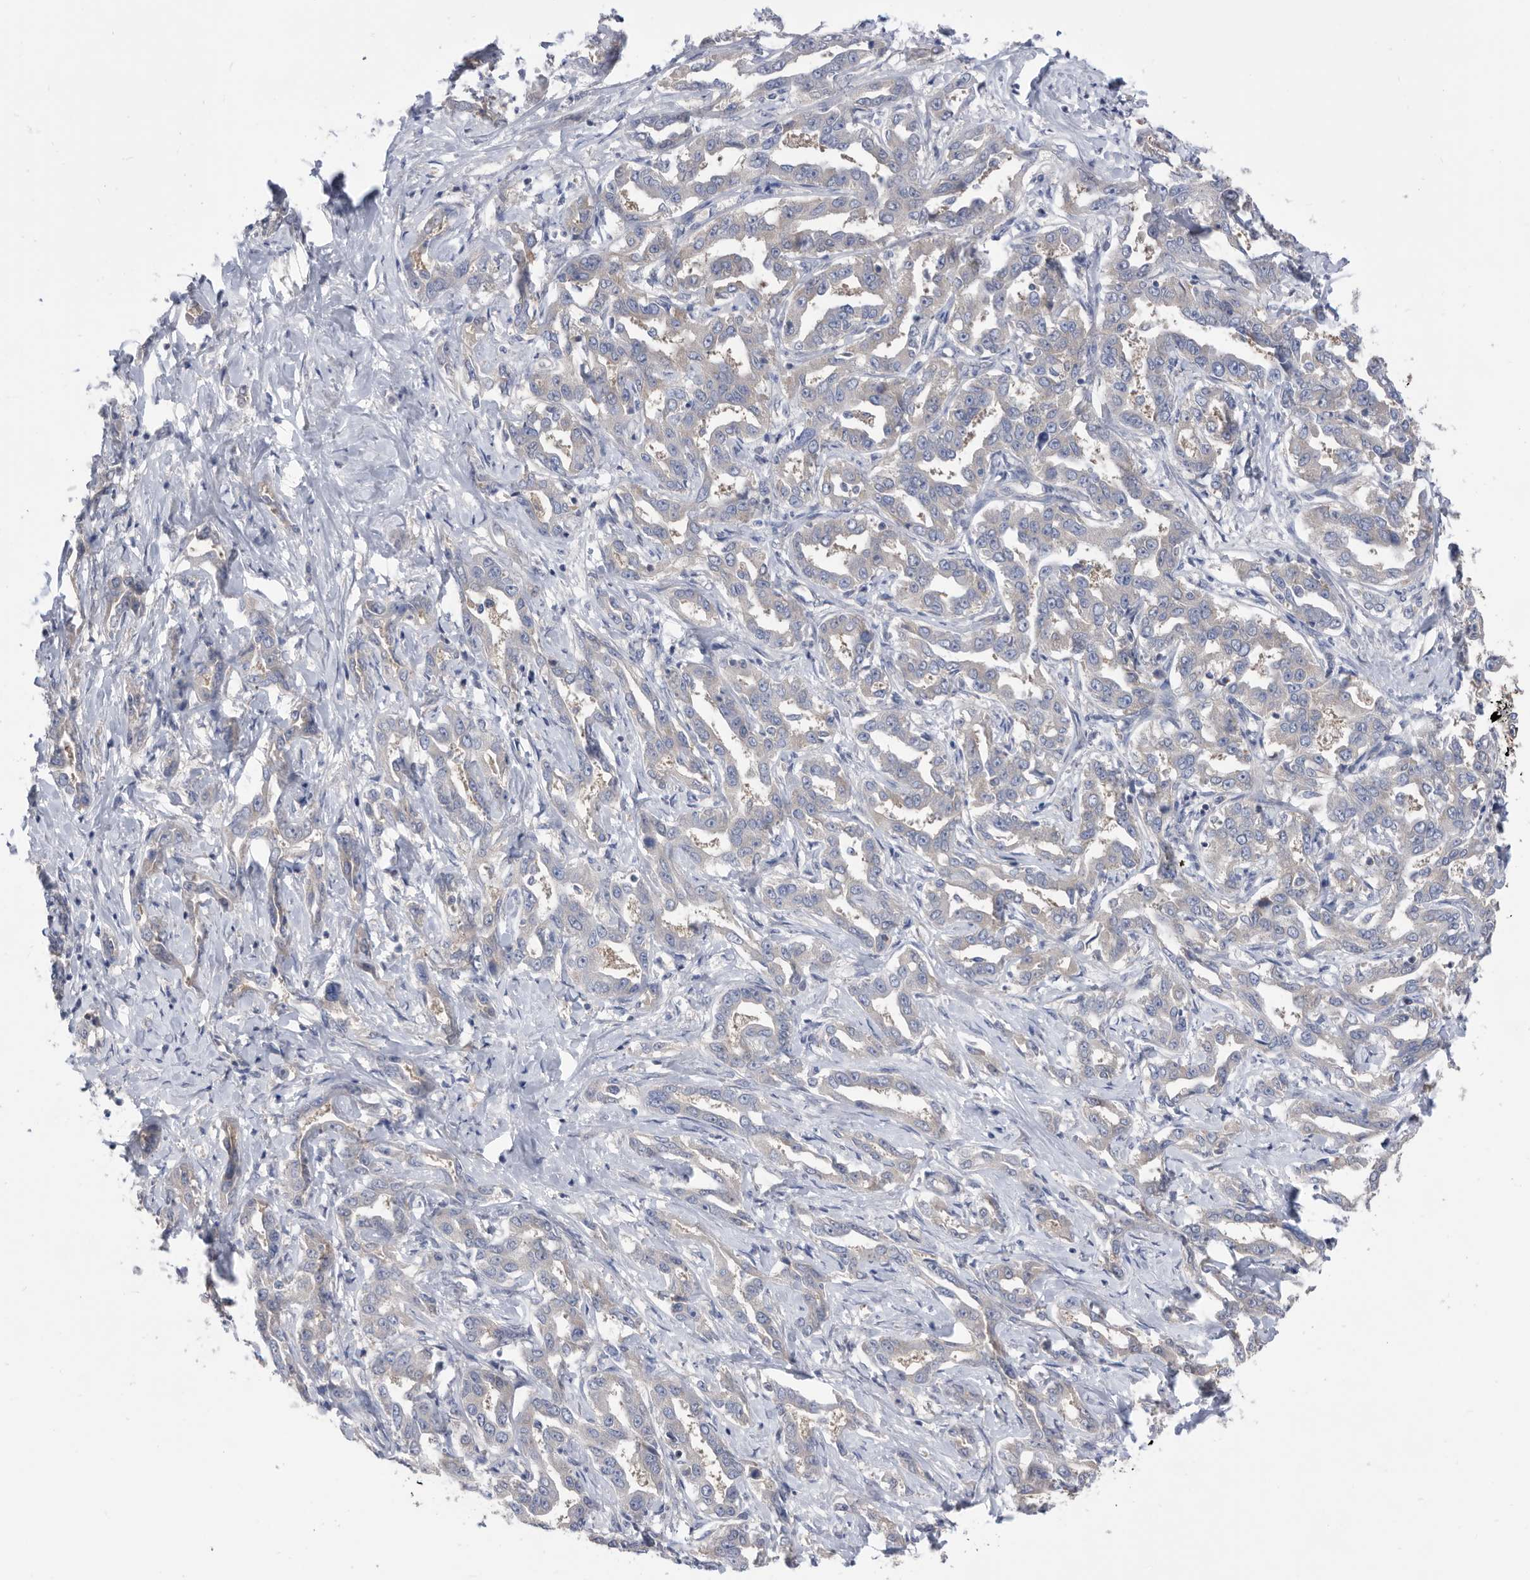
{"staining": {"intensity": "negative", "quantity": "none", "location": "none"}, "tissue": "liver cancer", "cell_type": "Tumor cells", "image_type": "cancer", "snomed": [{"axis": "morphology", "description": "Cholangiocarcinoma"}, {"axis": "topography", "description": "Liver"}], "caption": "Tumor cells show no significant expression in liver cholangiocarcinoma. Nuclei are stained in blue.", "gene": "CCT4", "patient": {"sex": "male", "age": 59}}